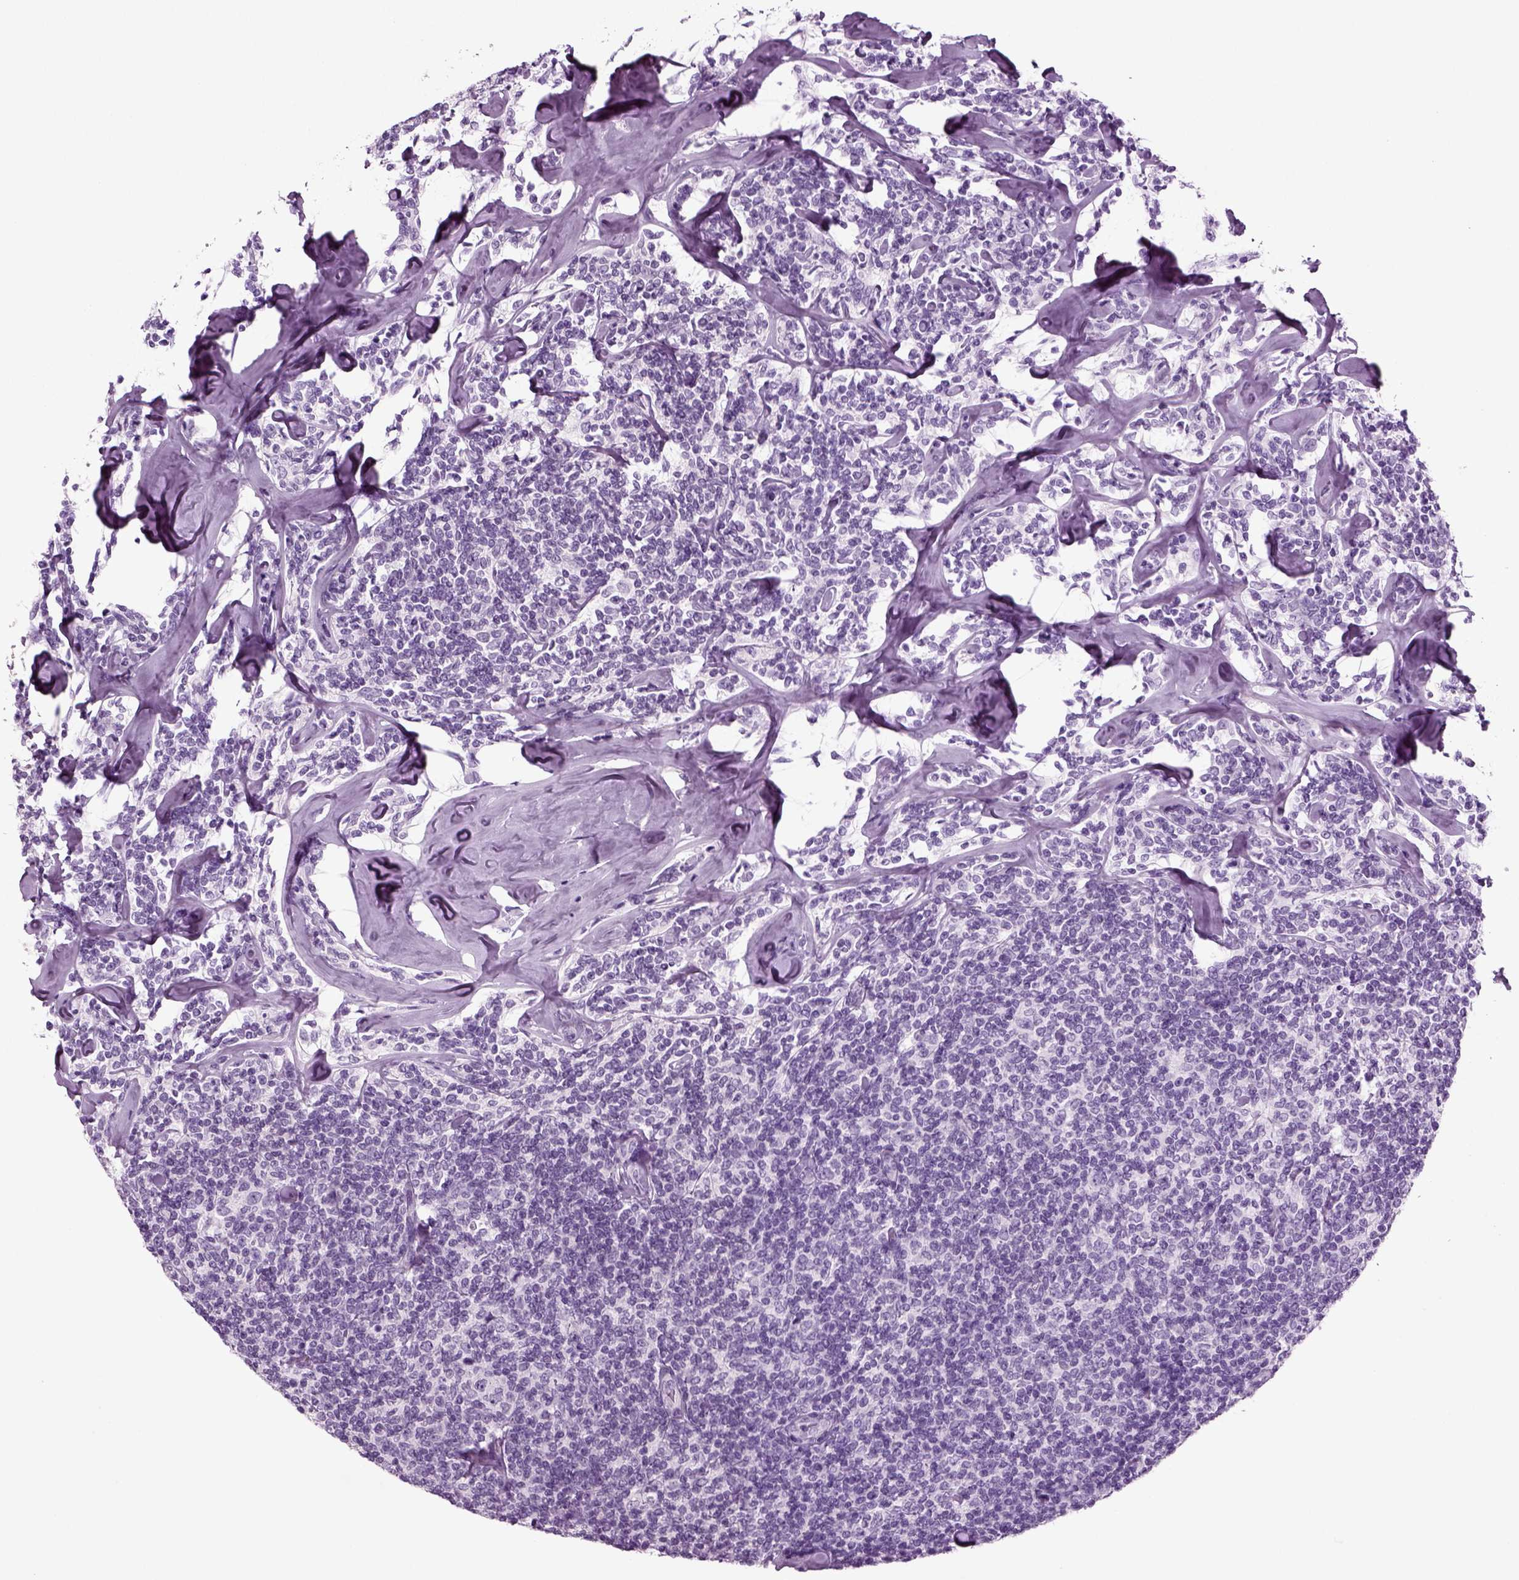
{"staining": {"intensity": "negative", "quantity": "none", "location": "none"}, "tissue": "lymphoma", "cell_type": "Tumor cells", "image_type": "cancer", "snomed": [{"axis": "morphology", "description": "Malignant lymphoma, non-Hodgkin's type, Low grade"}, {"axis": "topography", "description": "Lymph node"}], "caption": "Human malignant lymphoma, non-Hodgkin's type (low-grade) stained for a protein using immunohistochemistry (IHC) displays no positivity in tumor cells.", "gene": "CRABP1", "patient": {"sex": "female", "age": 56}}